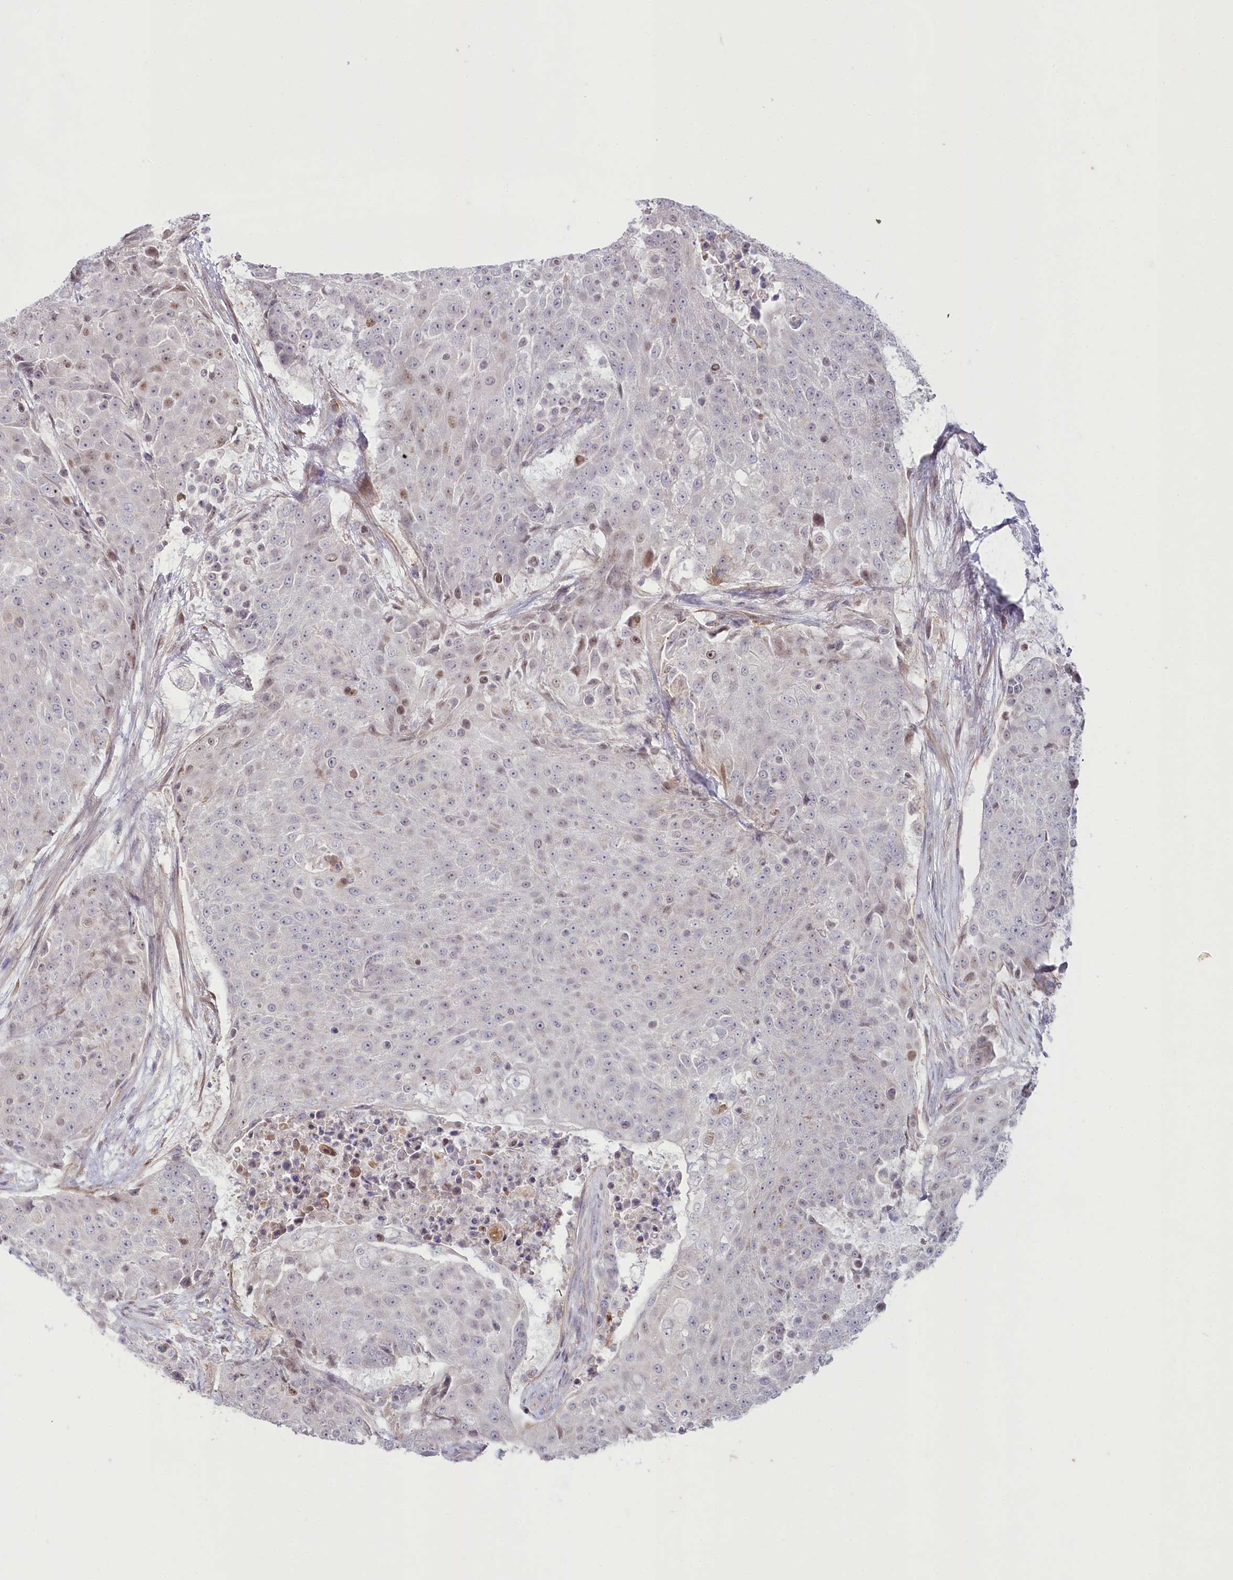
{"staining": {"intensity": "negative", "quantity": "none", "location": "none"}, "tissue": "urothelial cancer", "cell_type": "Tumor cells", "image_type": "cancer", "snomed": [{"axis": "morphology", "description": "Urothelial carcinoma, High grade"}, {"axis": "topography", "description": "Urinary bladder"}], "caption": "Tumor cells show no significant protein staining in urothelial cancer.", "gene": "MTG1", "patient": {"sex": "female", "age": 63}}